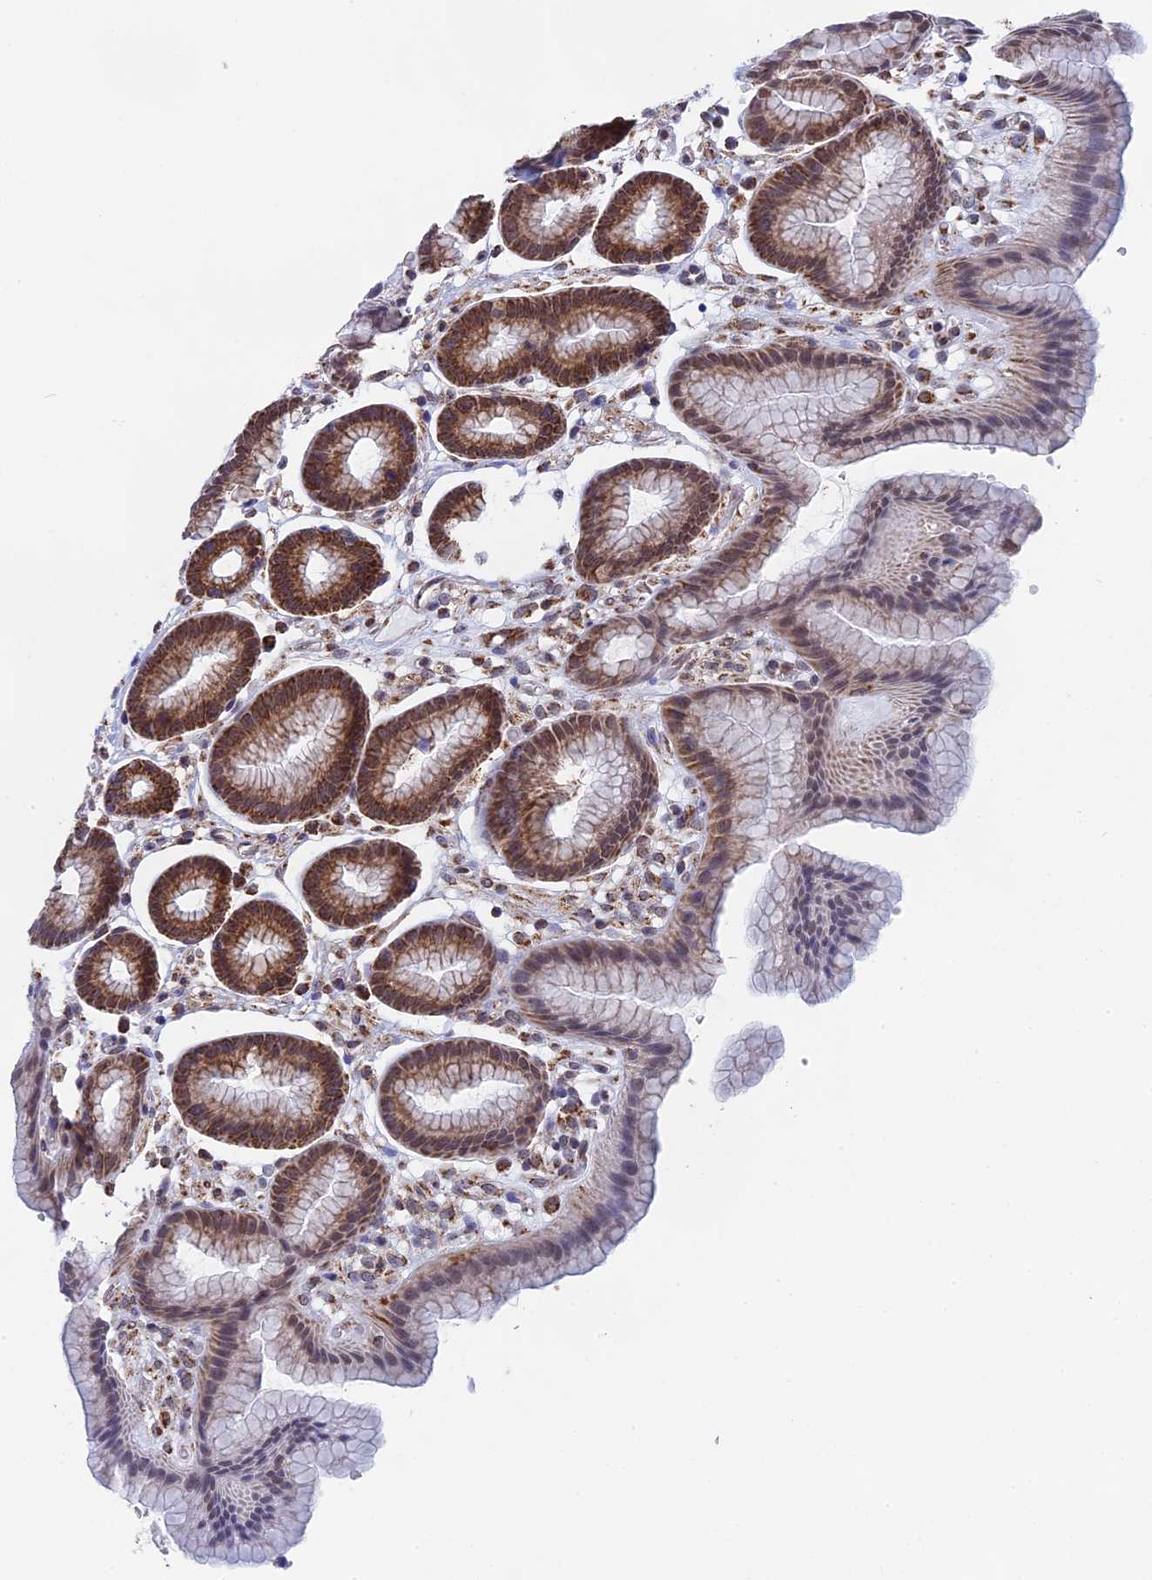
{"staining": {"intensity": "strong", "quantity": ">75%", "location": "cytoplasmic/membranous"}, "tissue": "stomach", "cell_type": "Glandular cells", "image_type": "normal", "snomed": [{"axis": "morphology", "description": "Normal tissue, NOS"}, {"axis": "topography", "description": "Stomach"}], "caption": "Glandular cells exhibit strong cytoplasmic/membranous expression in about >75% of cells in benign stomach.", "gene": "CDC16", "patient": {"sex": "male", "age": 42}}